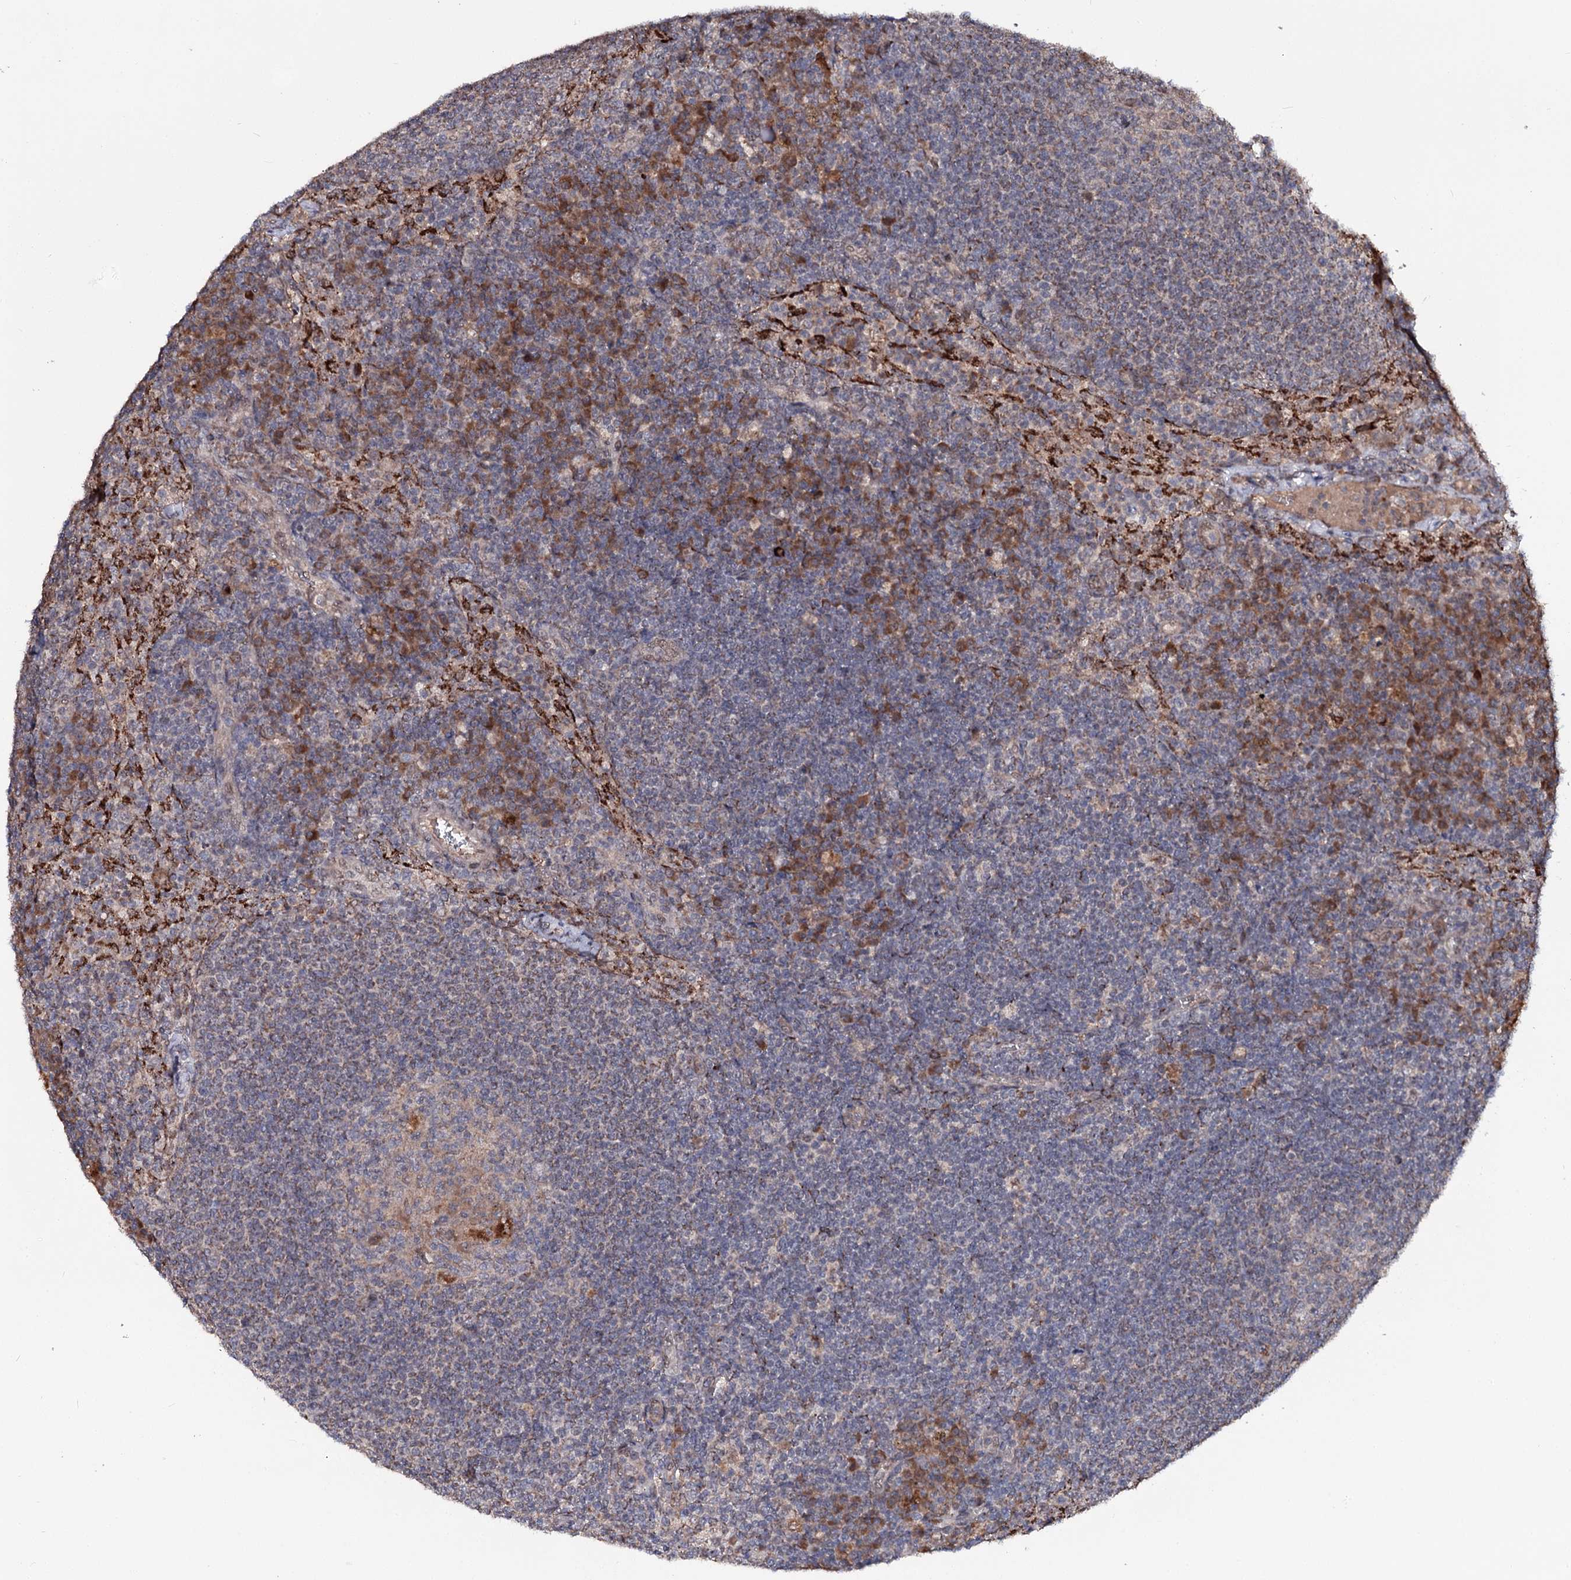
{"staining": {"intensity": "moderate", "quantity": "<25%", "location": "cytoplasmic/membranous"}, "tissue": "lymph node", "cell_type": "Germinal center cells", "image_type": "normal", "snomed": [{"axis": "morphology", "description": "Normal tissue, NOS"}, {"axis": "topography", "description": "Lymph node"}], "caption": "Protein expression analysis of normal lymph node demonstrates moderate cytoplasmic/membranous positivity in approximately <25% of germinal center cells.", "gene": "MSANTD2", "patient": {"sex": "female", "age": 70}}